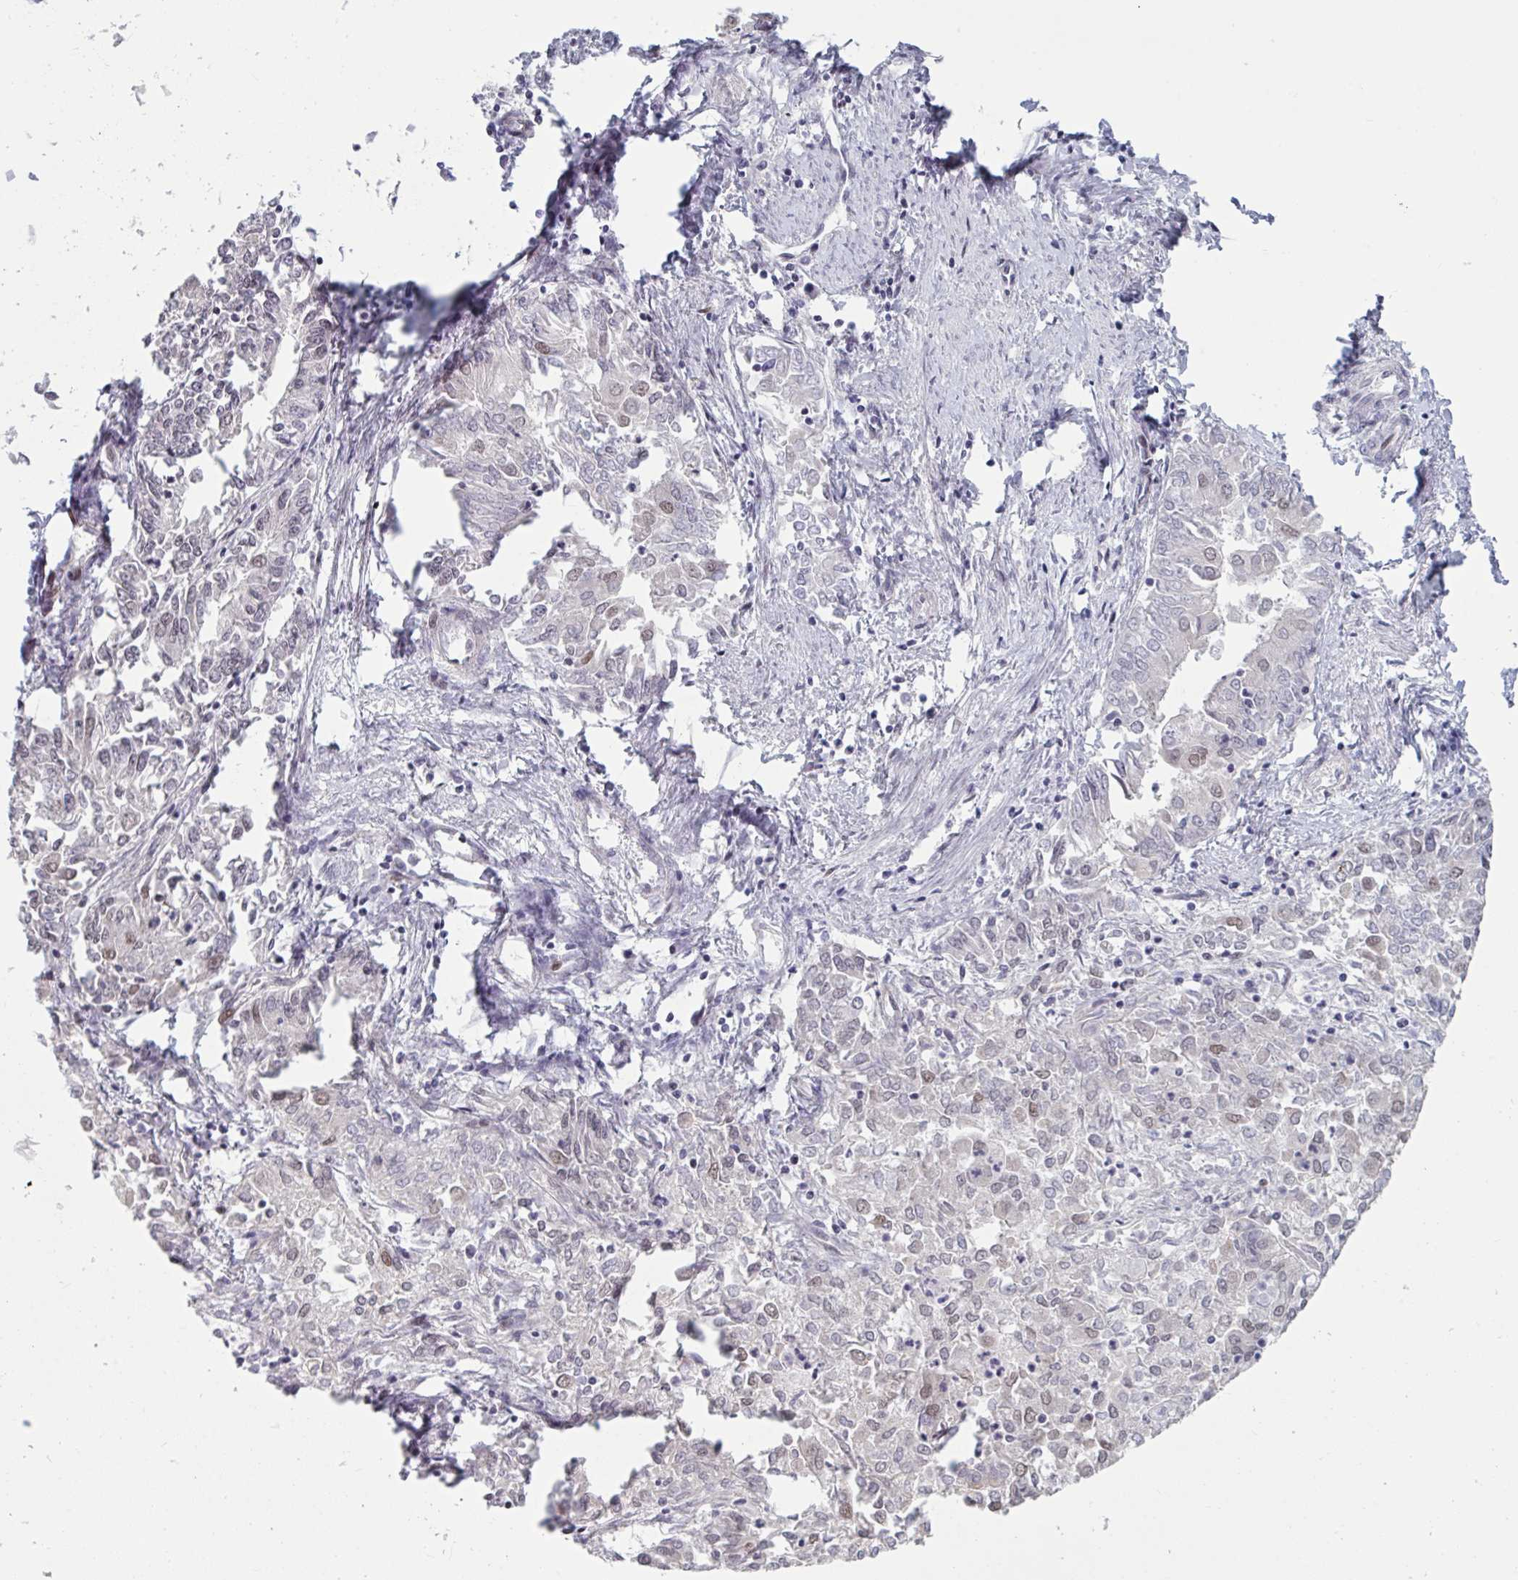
{"staining": {"intensity": "weak", "quantity": "<25%", "location": "nuclear"}, "tissue": "endometrial cancer", "cell_type": "Tumor cells", "image_type": "cancer", "snomed": [{"axis": "morphology", "description": "Adenocarcinoma, NOS"}, {"axis": "topography", "description": "Endometrium"}], "caption": "A micrograph of human endometrial cancer (adenocarcinoma) is negative for staining in tumor cells.", "gene": "TCEAL8", "patient": {"sex": "female", "age": 57}}